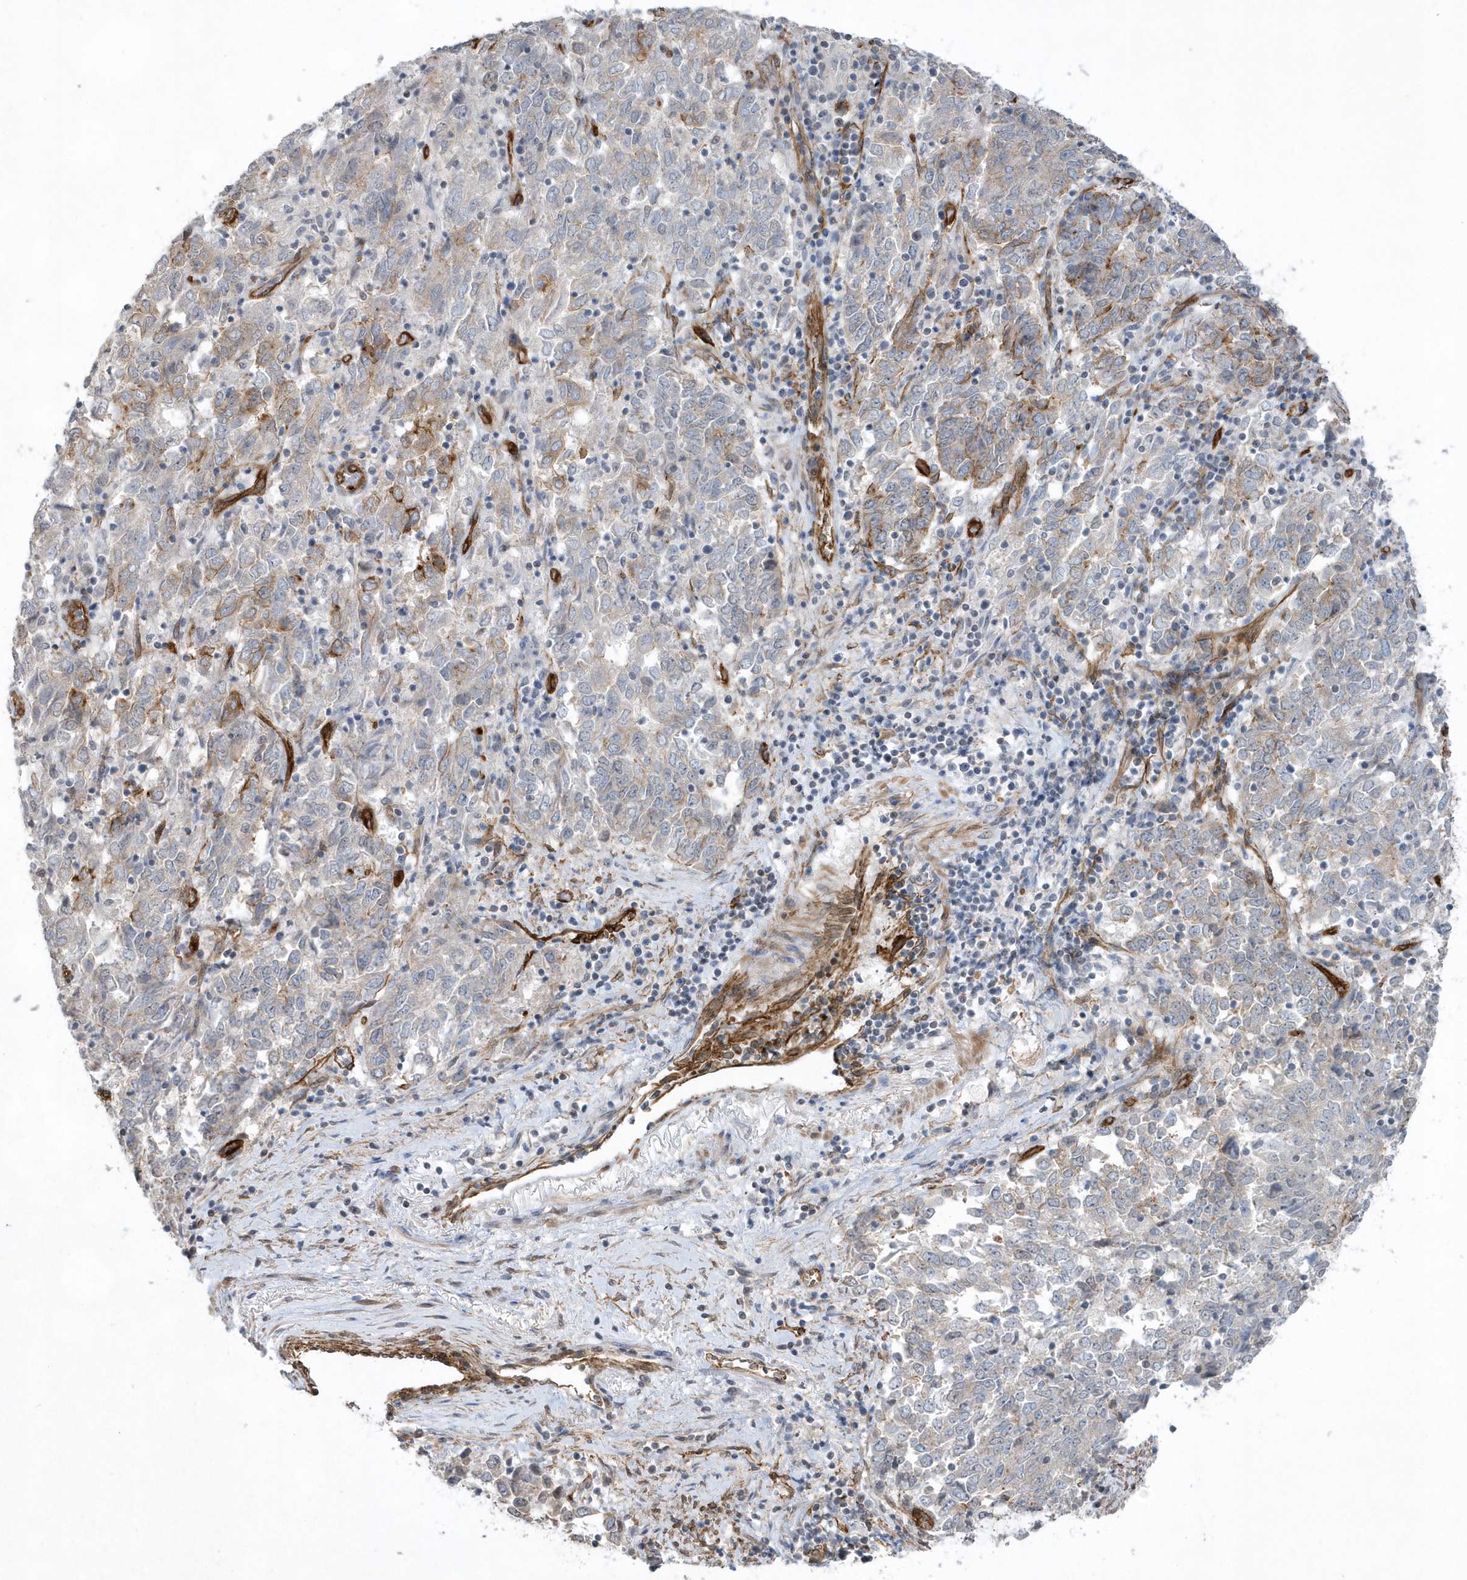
{"staining": {"intensity": "negative", "quantity": "none", "location": "none"}, "tissue": "endometrial cancer", "cell_type": "Tumor cells", "image_type": "cancer", "snomed": [{"axis": "morphology", "description": "Adenocarcinoma, NOS"}, {"axis": "topography", "description": "Endometrium"}], "caption": "Human endometrial cancer (adenocarcinoma) stained for a protein using IHC displays no staining in tumor cells.", "gene": "RAI14", "patient": {"sex": "female", "age": 80}}